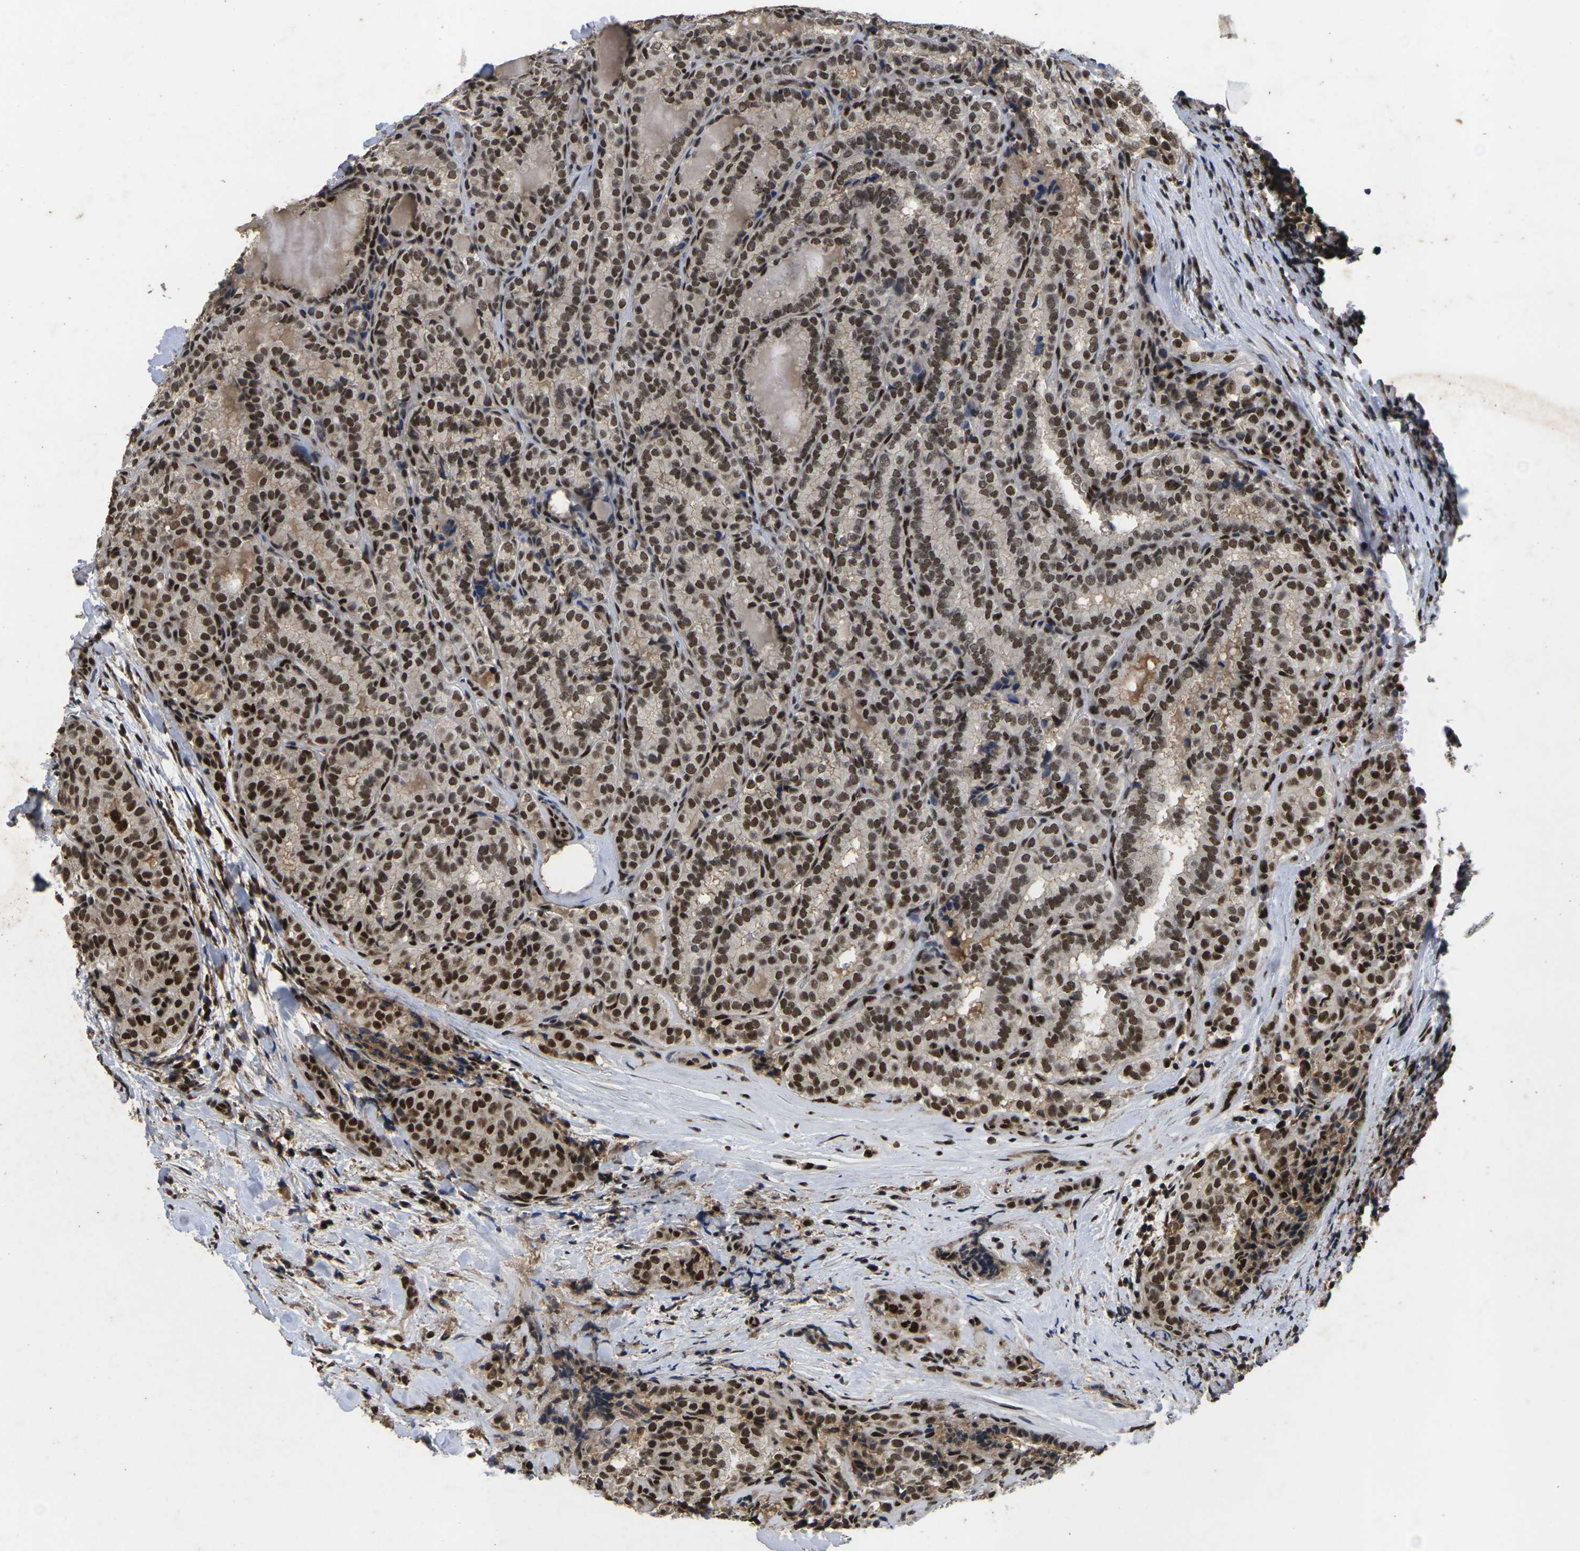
{"staining": {"intensity": "strong", "quantity": ">75%", "location": "nuclear"}, "tissue": "thyroid cancer", "cell_type": "Tumor cells", "image_type": "cancer", "snomed": [{"axis": "morphology", "description": "Normal tissue, NOS"}, {"axis": "morphology", "description": "Papillary adenocarcinoma, NOS"}, {"axis": "topography", "description": "Thyroid gland"}], "caption": "Strong nuclear positivity is appreciated in about >75% of tumor cells in thyroid papillary adenocarcinoma.", "gene": "GTF2E1", "patient": {"sex": "female", "age": 30}}